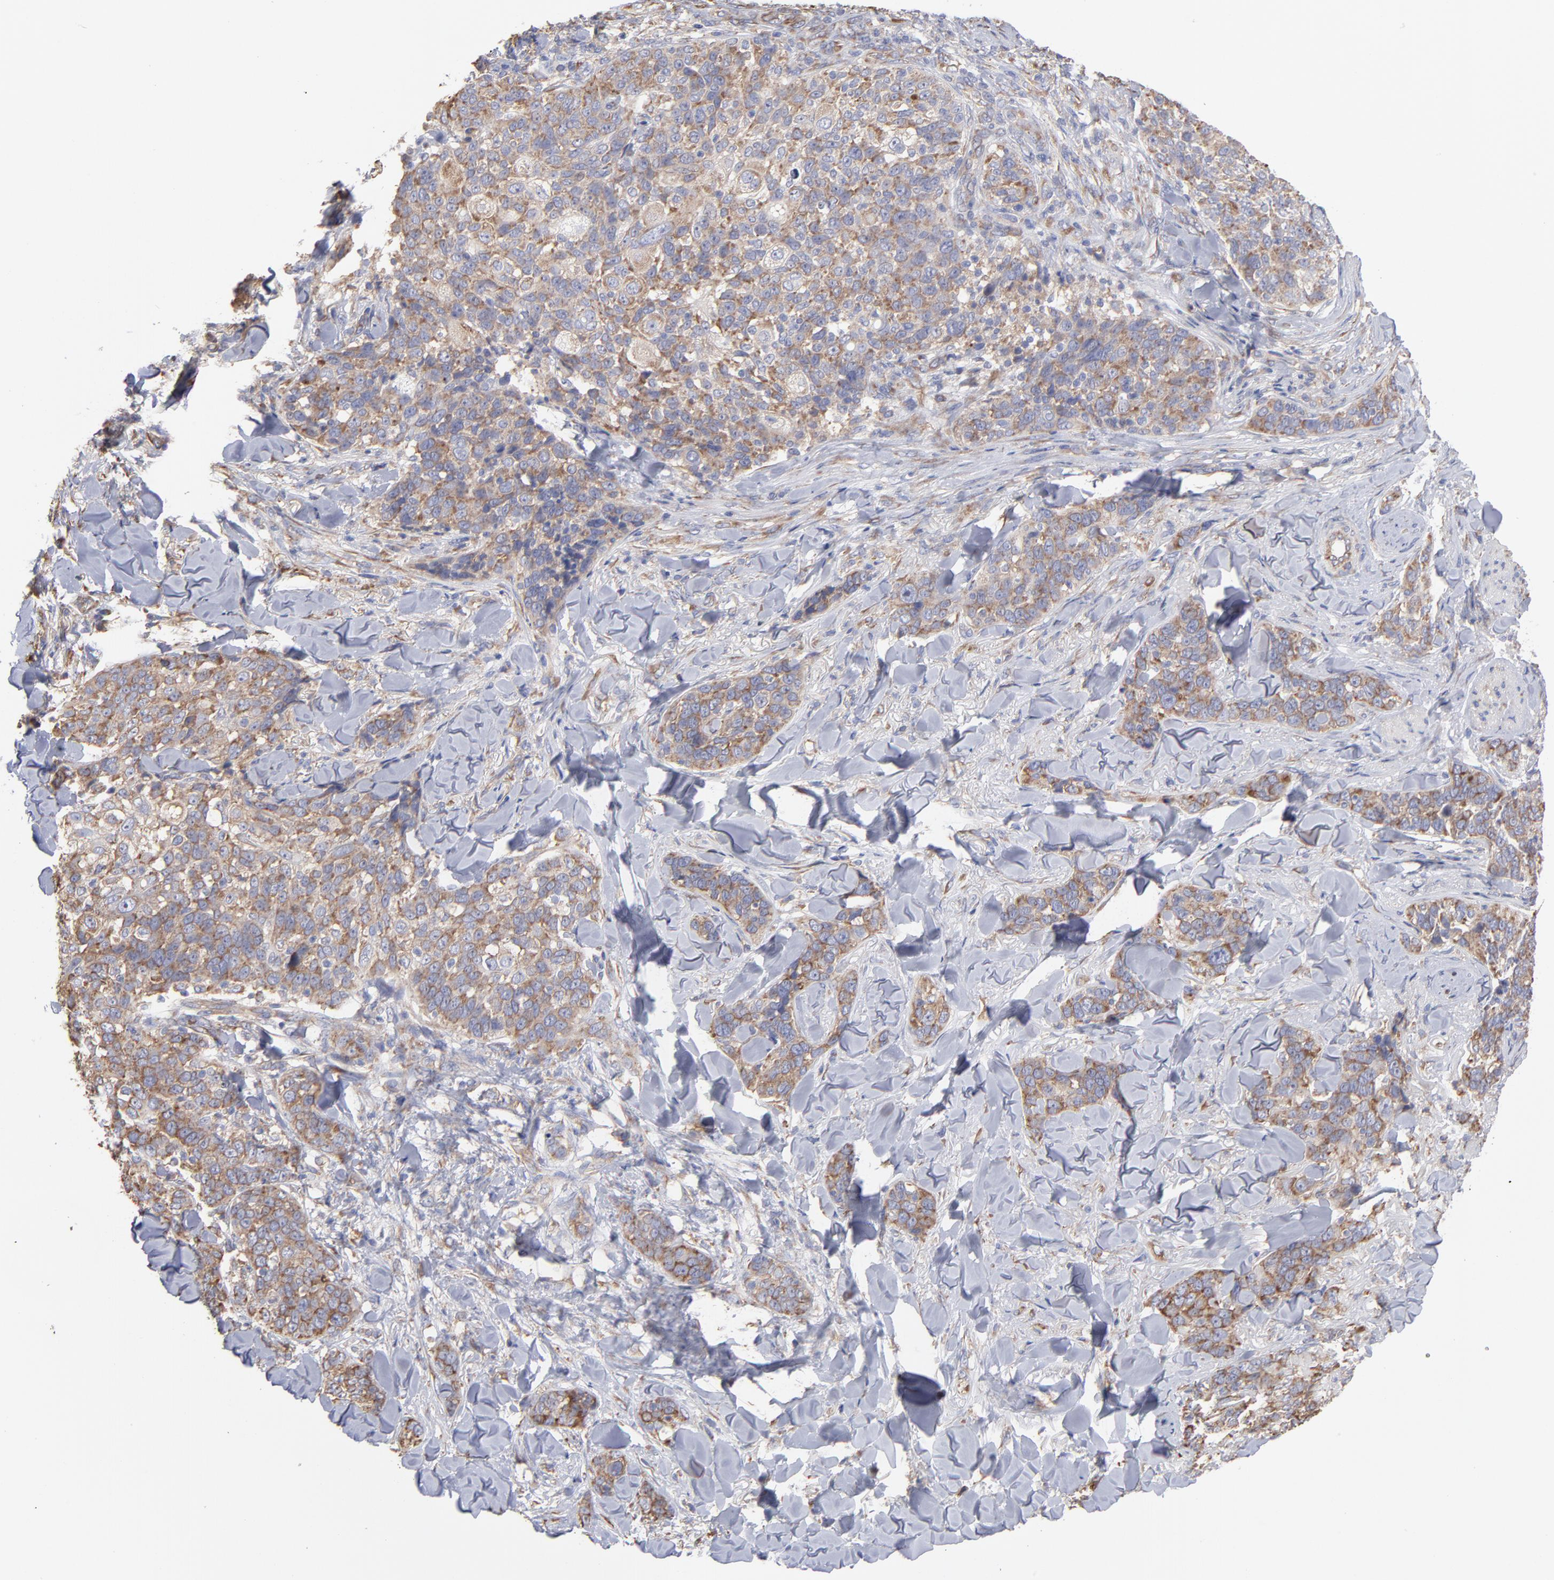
{"staining": {"intensity": "weak", "quantity": ">75%", "location": "cytoplasmic/membranous"}, "tissue": "skin cancer", "cell_type": "Tumor cells", "image_type": "cancer", "snomed": [{"axis": "morphology", "description": "Normal tissue, NOS"}, {"axis": "morphology", "description": "Squamous cell carcinoma, NOS"}, {"axis": "topography", "description": "Skin"}], "caption": "There is low levels of weak cytoplasmic/membranous positivity in tumor cells of squamous cell carcinoma (skin), as demonstrated by immunohistochemical staining (brown color).", "gene": "RPL3", "patient": {"sex": "female", "age": 83}}